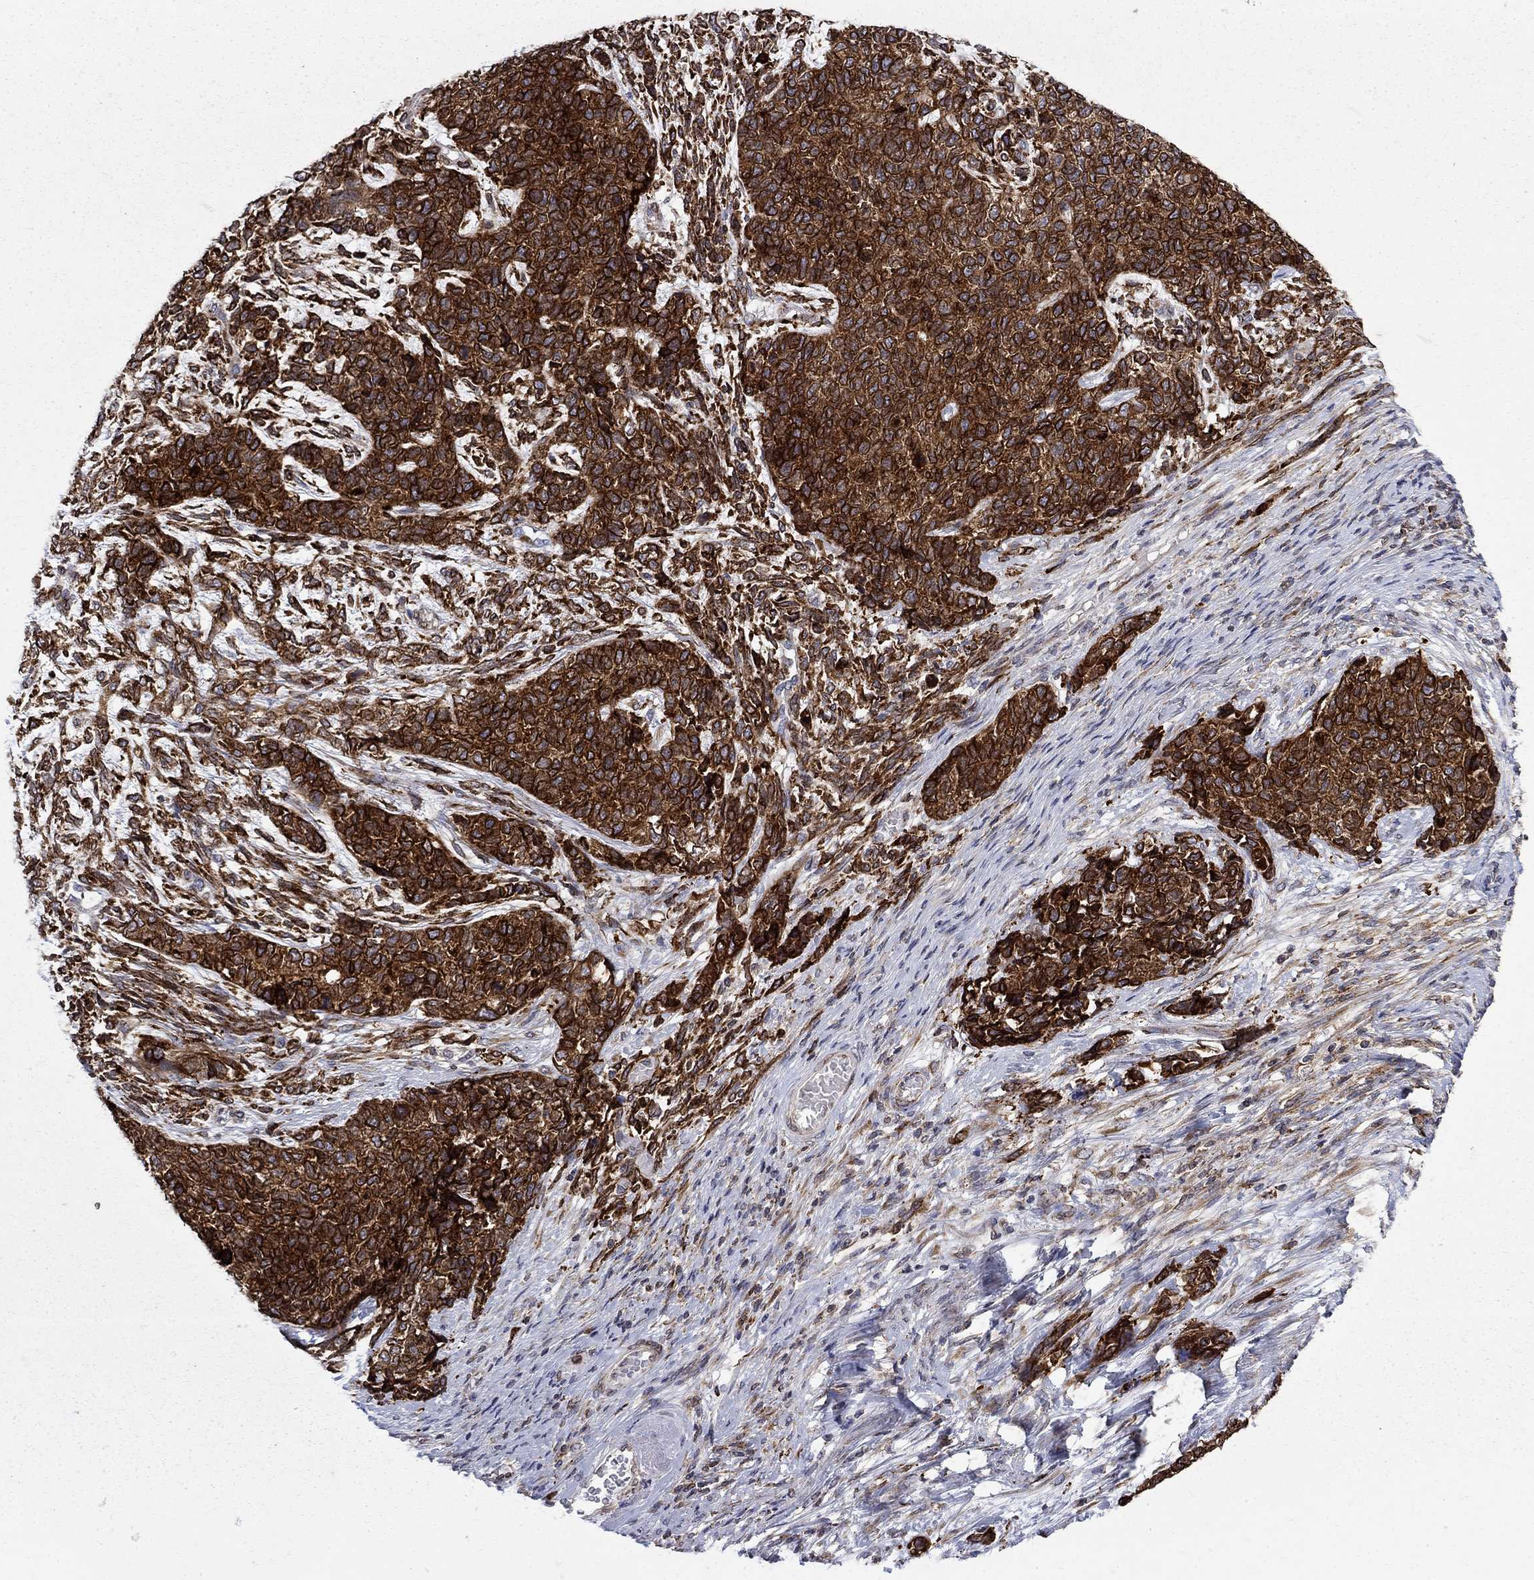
{"staining": {"intensity": "strong", "quantity": ">75%", "location": "cytoplasmic/membranous,nuclear"}, "tissue": "cervical cancer", "cell_type": "Tumor cells", "image_type": "cancer", "snomed": [{"axis": "morphology", "description": "Squamous cell carcinoma, NOS"}, {"axis": "topography", "description": "Cervix"}], "caption": "The micrograph shows a brown stain indicating the presence of a protein in the cytoplasmic/membranous and nuclear of tumor cells in cervical squamous cell carcinoma. (Stains: DAB in brown, nuclei in blue, Microscopy: brightfield microscopy at high magnification).", "gene": "CAB39L", "patient": {"sex": "female", "age": 63}}